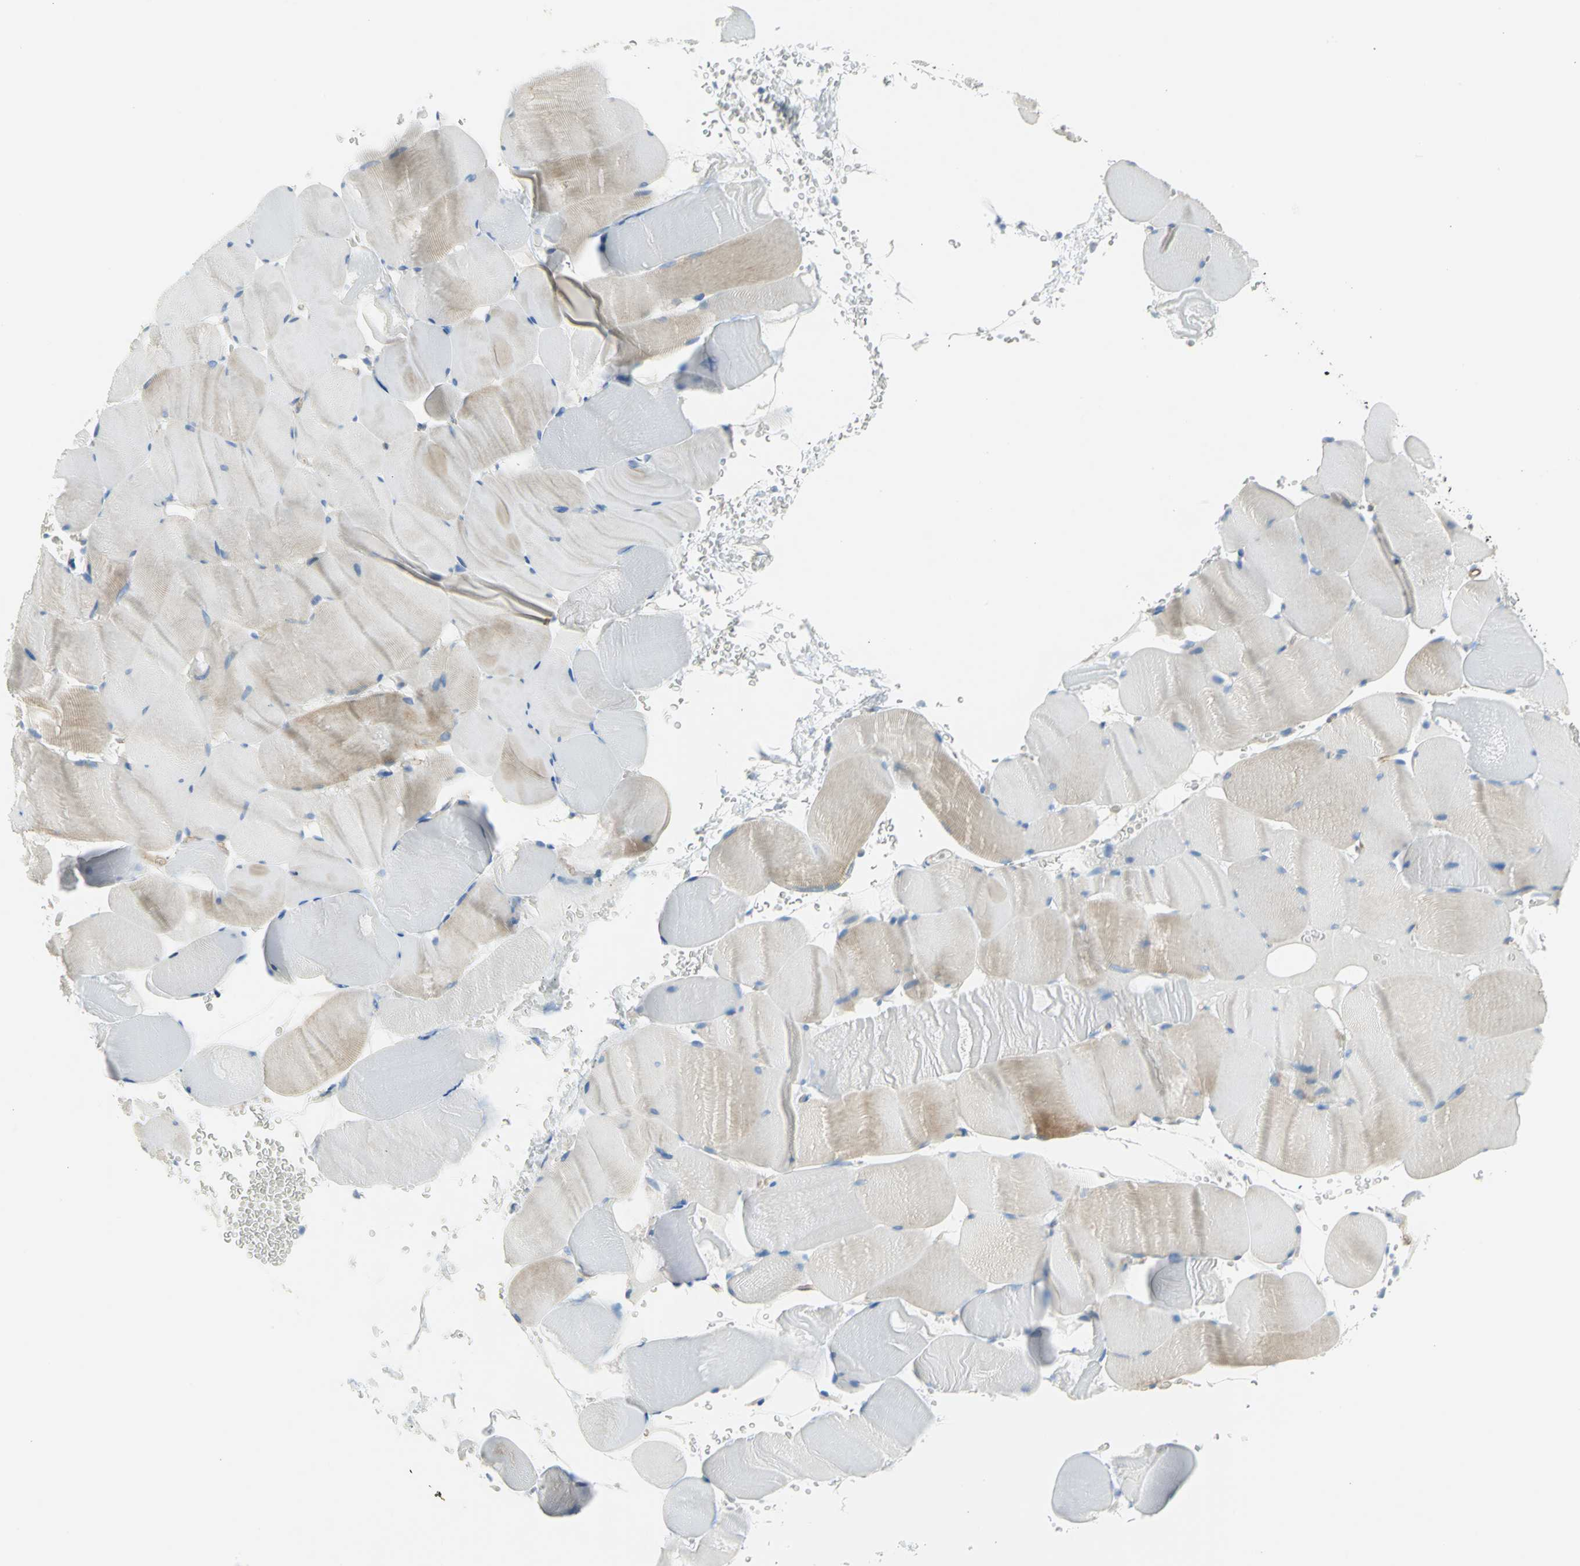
{"staining": {"intensity": "weak", "quantity": ">75%", "location": "cytoplasmic/membranous"}, "tissue": "skeletal muscle", "cell_type": "Myocytes", "image_type": "normal", "snomed": [{"axis": "morphology", "description": "Normal tissue, NOS"}, {"axis": "topography", "description": "Skeletal muscle"}], "caption": "About >75% of myocytes in unremarkable human skeletal muscle demonstrate weak cytoplasmic/membranous protein staining as visualized by brown immunohistochemical staining.", "gene": "FLNB", "patient": {"sex": "male", "age": 62}}